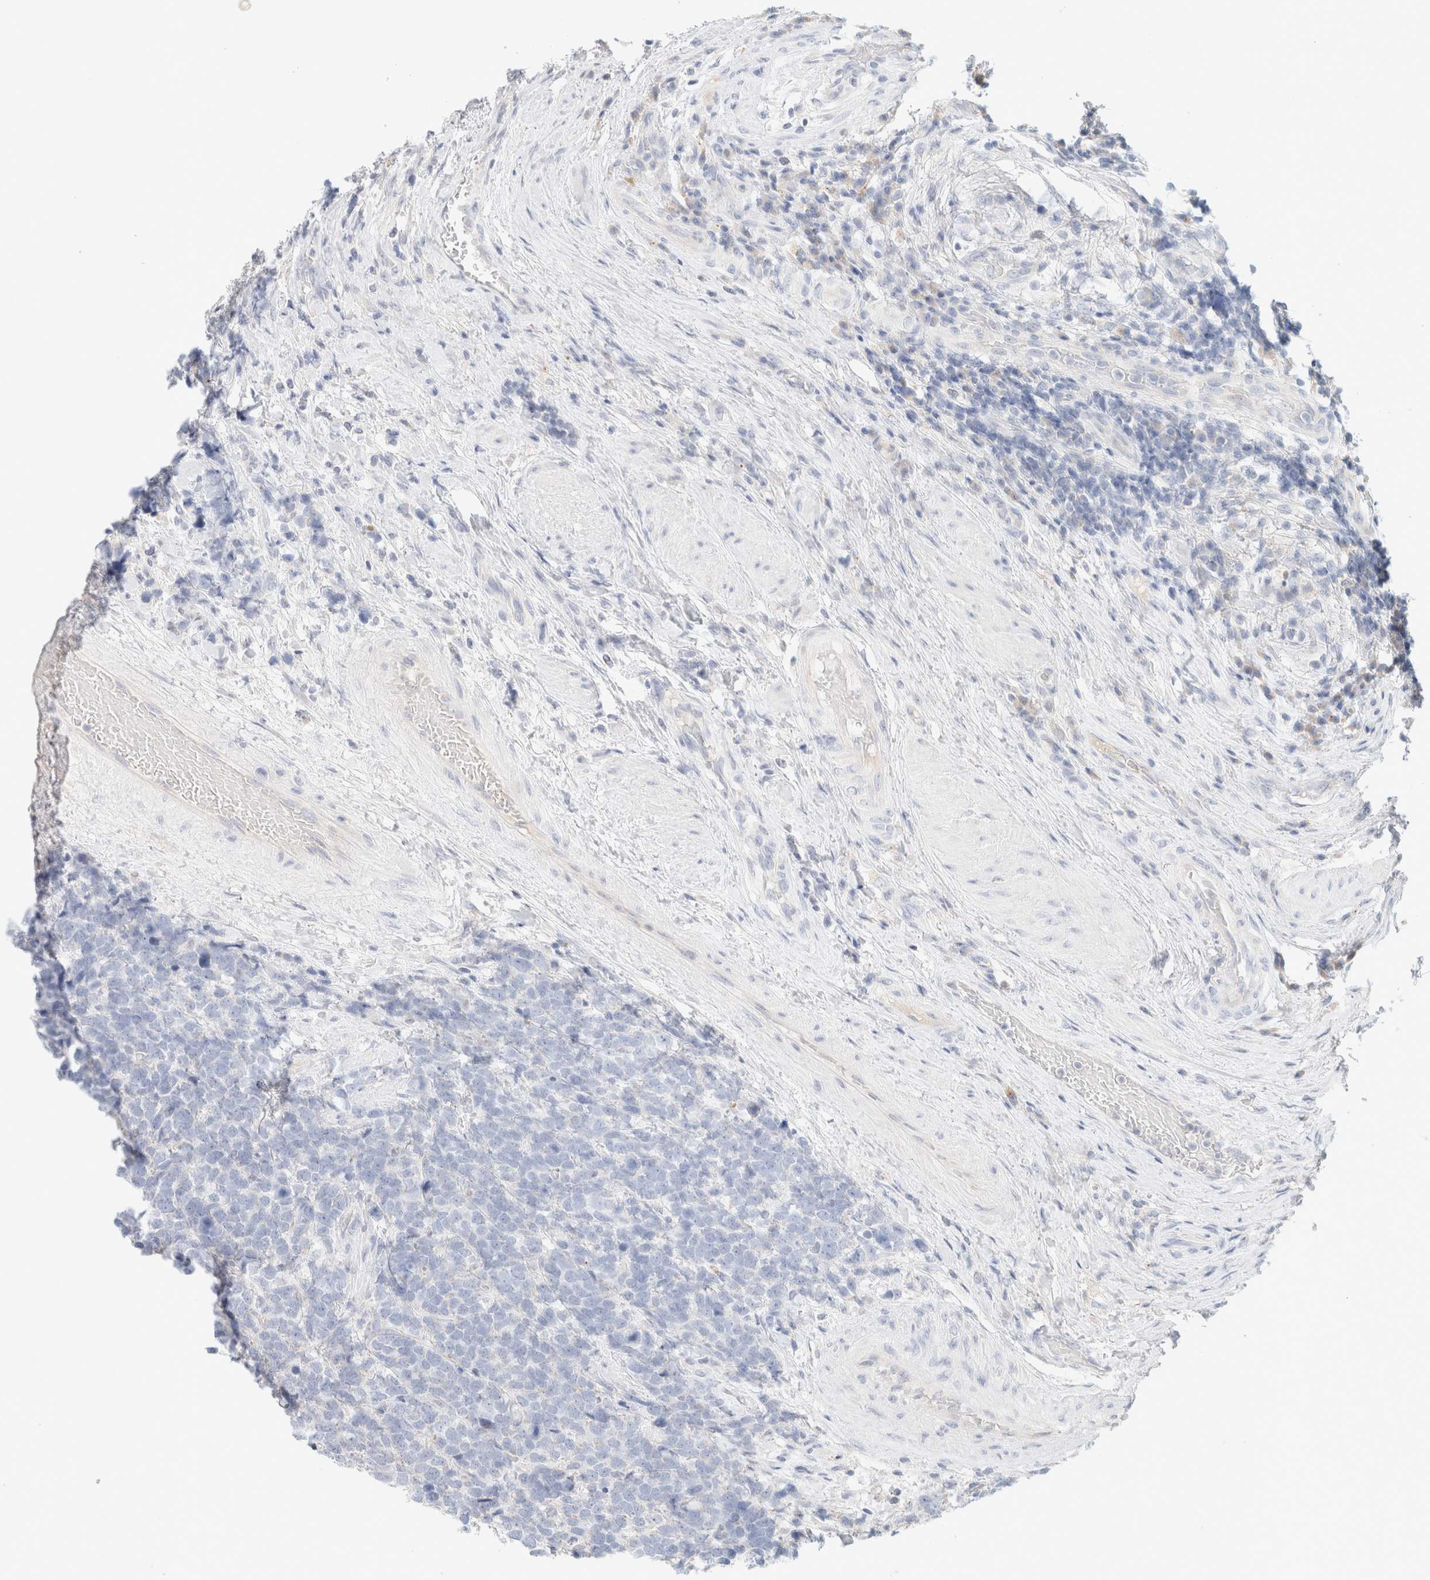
{"staining": {"intensity": "negative", "quantity": "none", "location": "none"}, "tissue": "urothelial cancer", "cell_type": "Tumor cells", "image_type": "cancer", "snomed": [{"axis": "morphology", "description": "Urothelial carcinoma, High grade"}, {"axis": "topography", "description": "Urinary bladder"}], "caption": "The immunohistochemistry histopathology image has no significant positivity in tumor cells of high-grade urothelial carcinoma tissue.", "gene": "HEXD", "patient": {"sex": "female", "age": 82}}